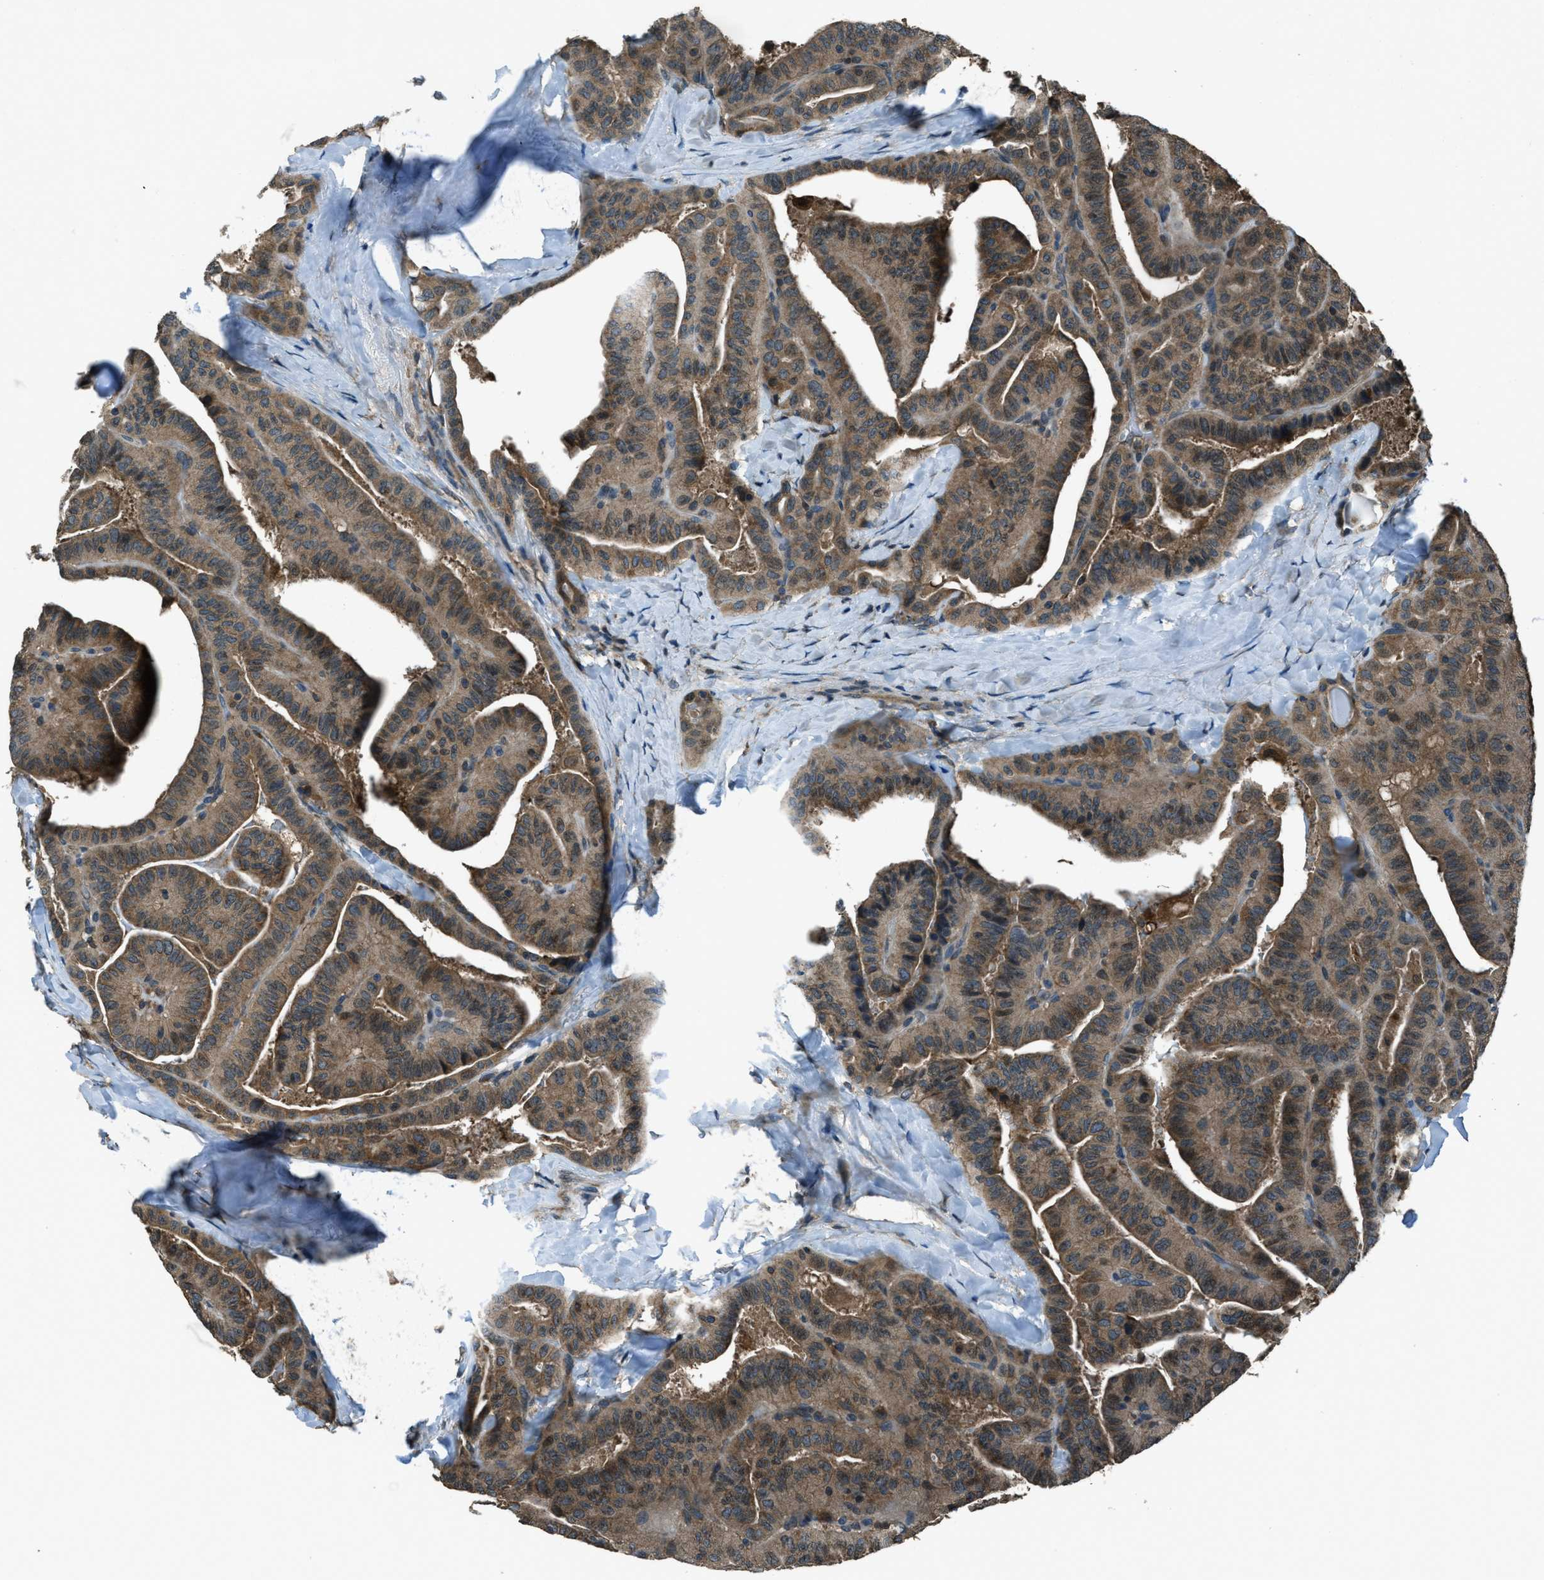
{"staining": {"intensity": "moderate", "quantity": ">75%", "location": "cytoplasmic/membranous"}, "tissue": "thyroid cancer", "cell_type": "Tumor cells", "image_type": "cancer", "snomed": [{"axis": "morphology", "description": "Papillary adenocarcinoma, NOS"}, {"axis": "topography", "description": "Thyroid gland"}], "caption": "Protein analysis of papillary adenocarcinoma (thyroid) tissue reveals moderate cytoplasmic/membranous expression in about >75% of tumor cells. (brown staining indicates protein expression, while blue staining denotes nuclei).", "gene": "TRIM4", "patient": {"sex": "male", "age": 77}}